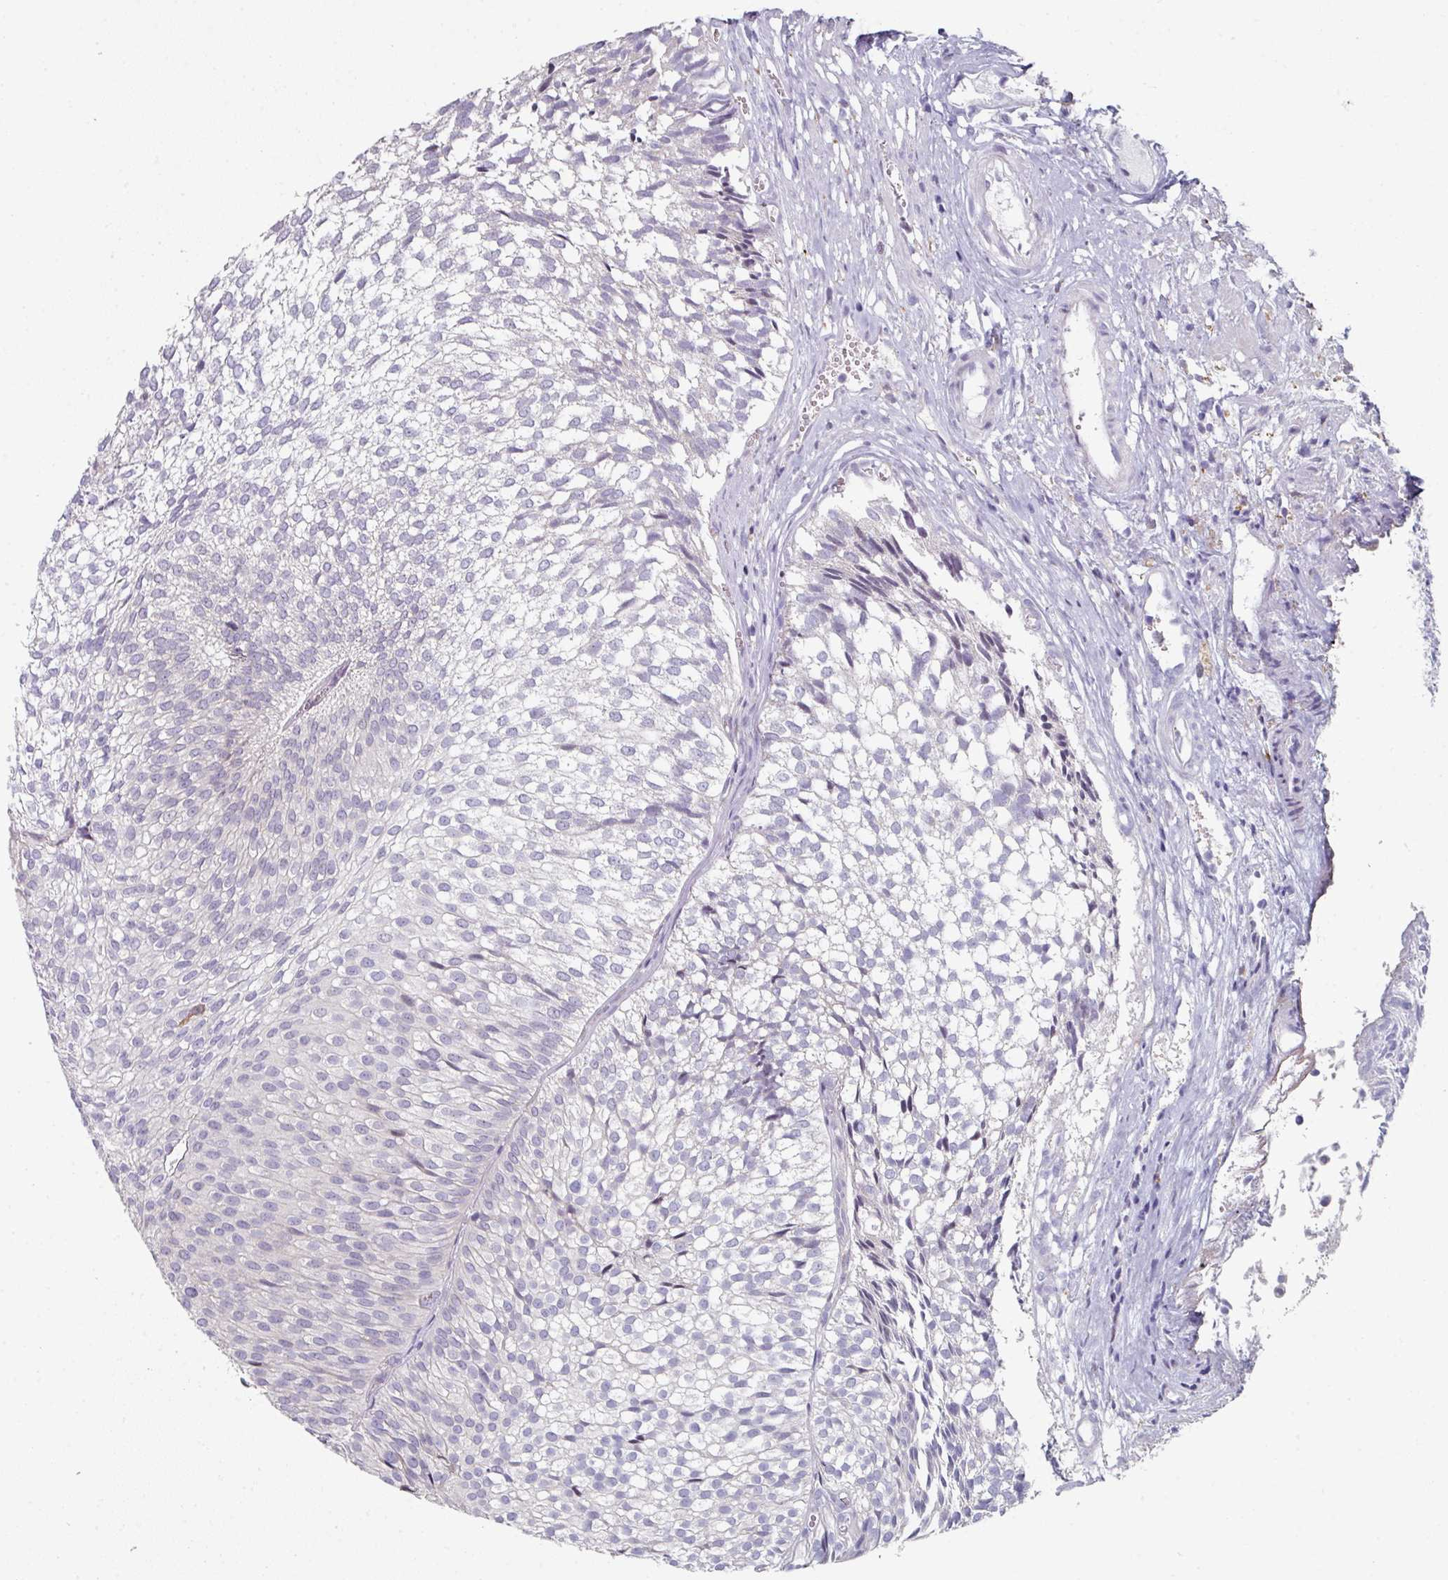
{"staining": {"intensity": "negative", "quantity": "none", "location": "none"}, "tissue": "urothelial cancer", "cell_type": "Tumor cells", "image_type": "cancer", "snomed": [{"axis": "morphology", "description": "Urothelial carcinoma, Low grade"}, {"axis": "topography", "description": "Urinary bladder"}], "caption": "This is an immunohistochemistry (IHC) image of human urothelial cancer. There is no staining in tumor cells.", "gene": "WSB2", "patient": {"sex": "male", "age": 91}}